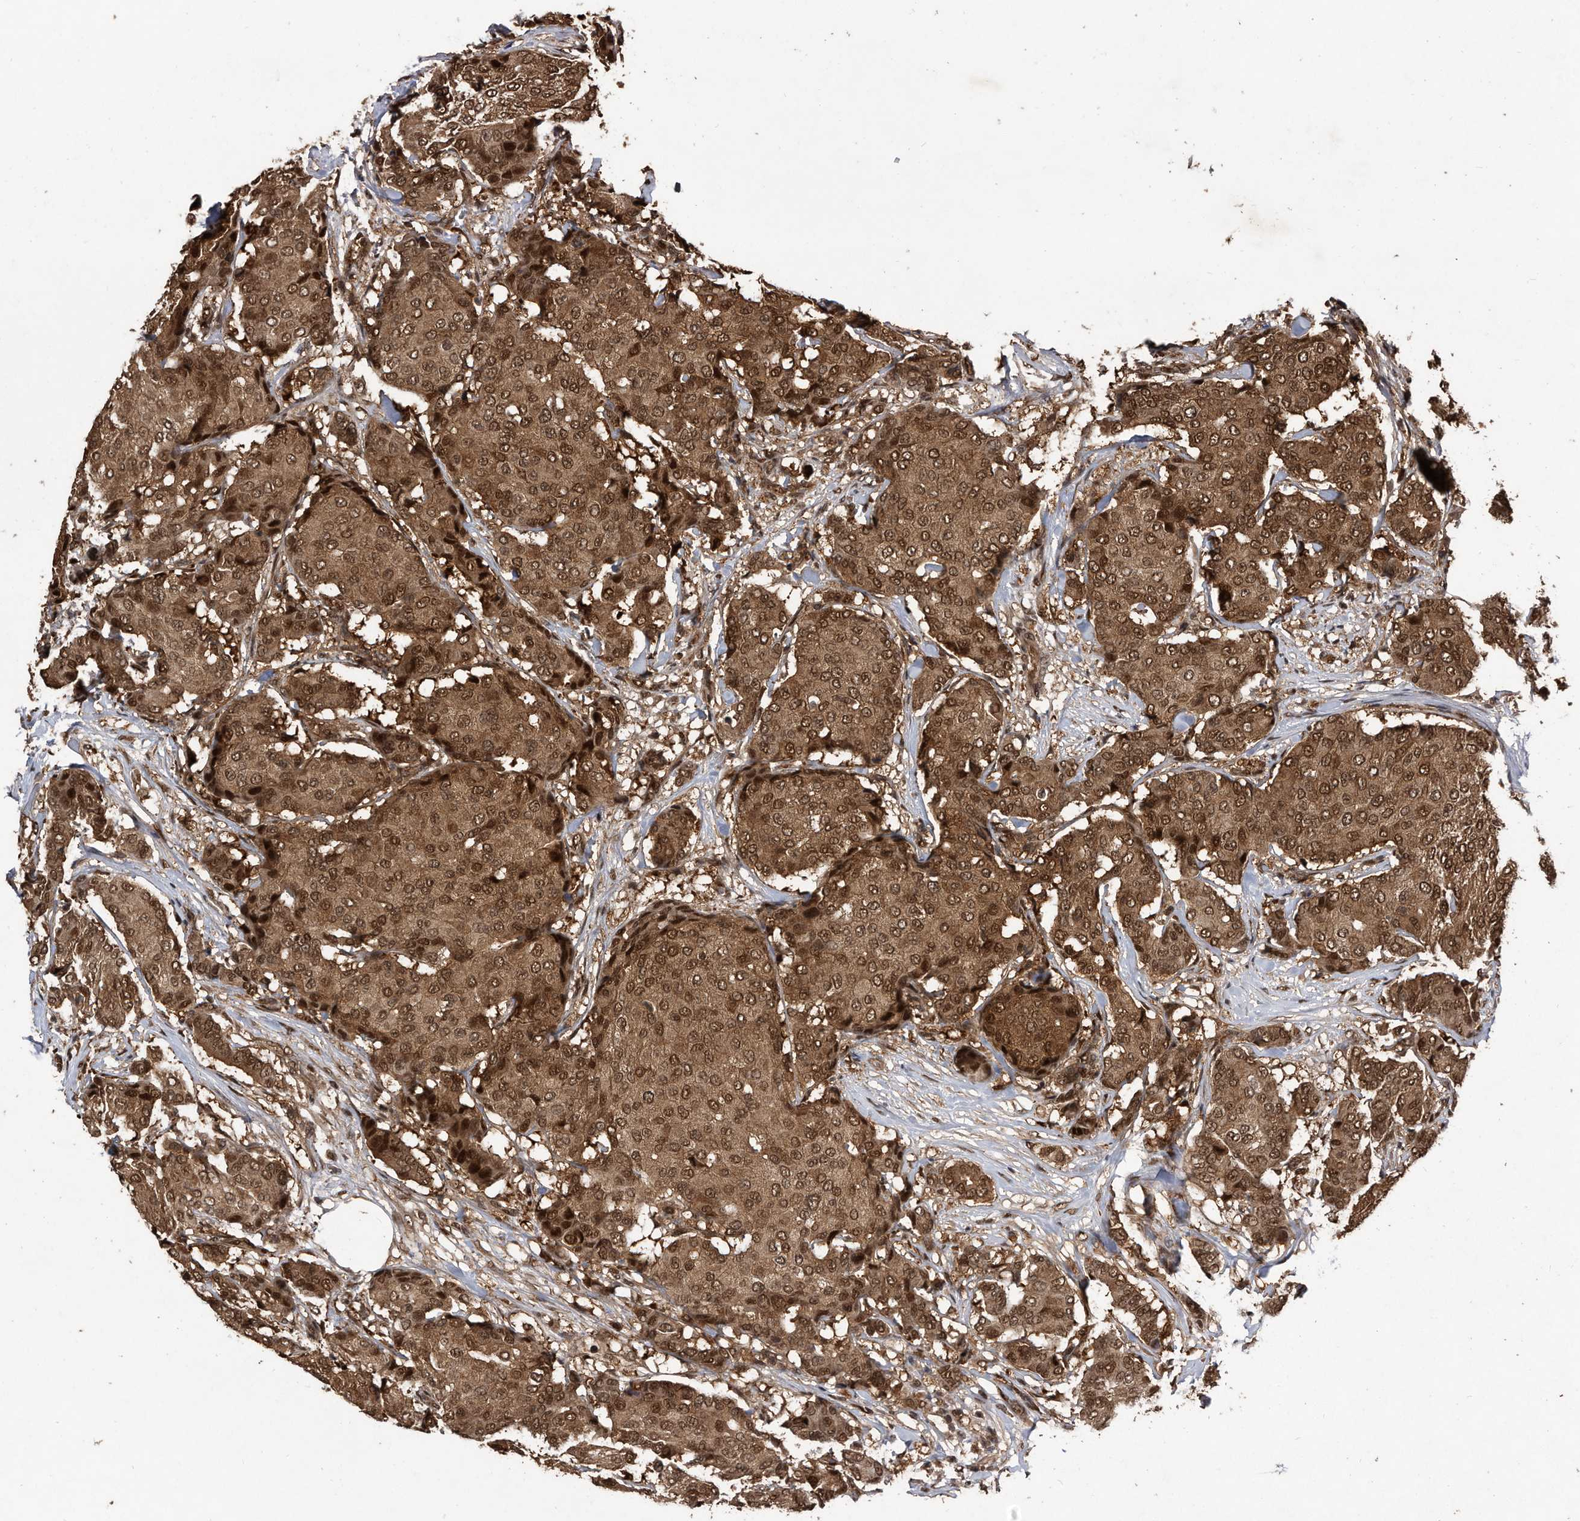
{"staining": {"intensity": "strong", "quantity": ">75%", "location": "cytoplasmic/membranous,nuclear"}, "tissue": "breast cancer", "cell_type": "Tumor cells", "image_type": "cancer", "snomed": [{"axis": "morphology", "description": "Duct carcinoma"}, {"axis": "topography", "description": "Breast"}], "caption": "There is high levels of strong cytoplasmic/membranous and nuclear expression in tumor cells of invasive ductal carcinoma (breast), as demonstrated by immunohistochemical staining (brown color).", "gene": "RAD23B", "patient": {"sex": "female", "age": 75}}